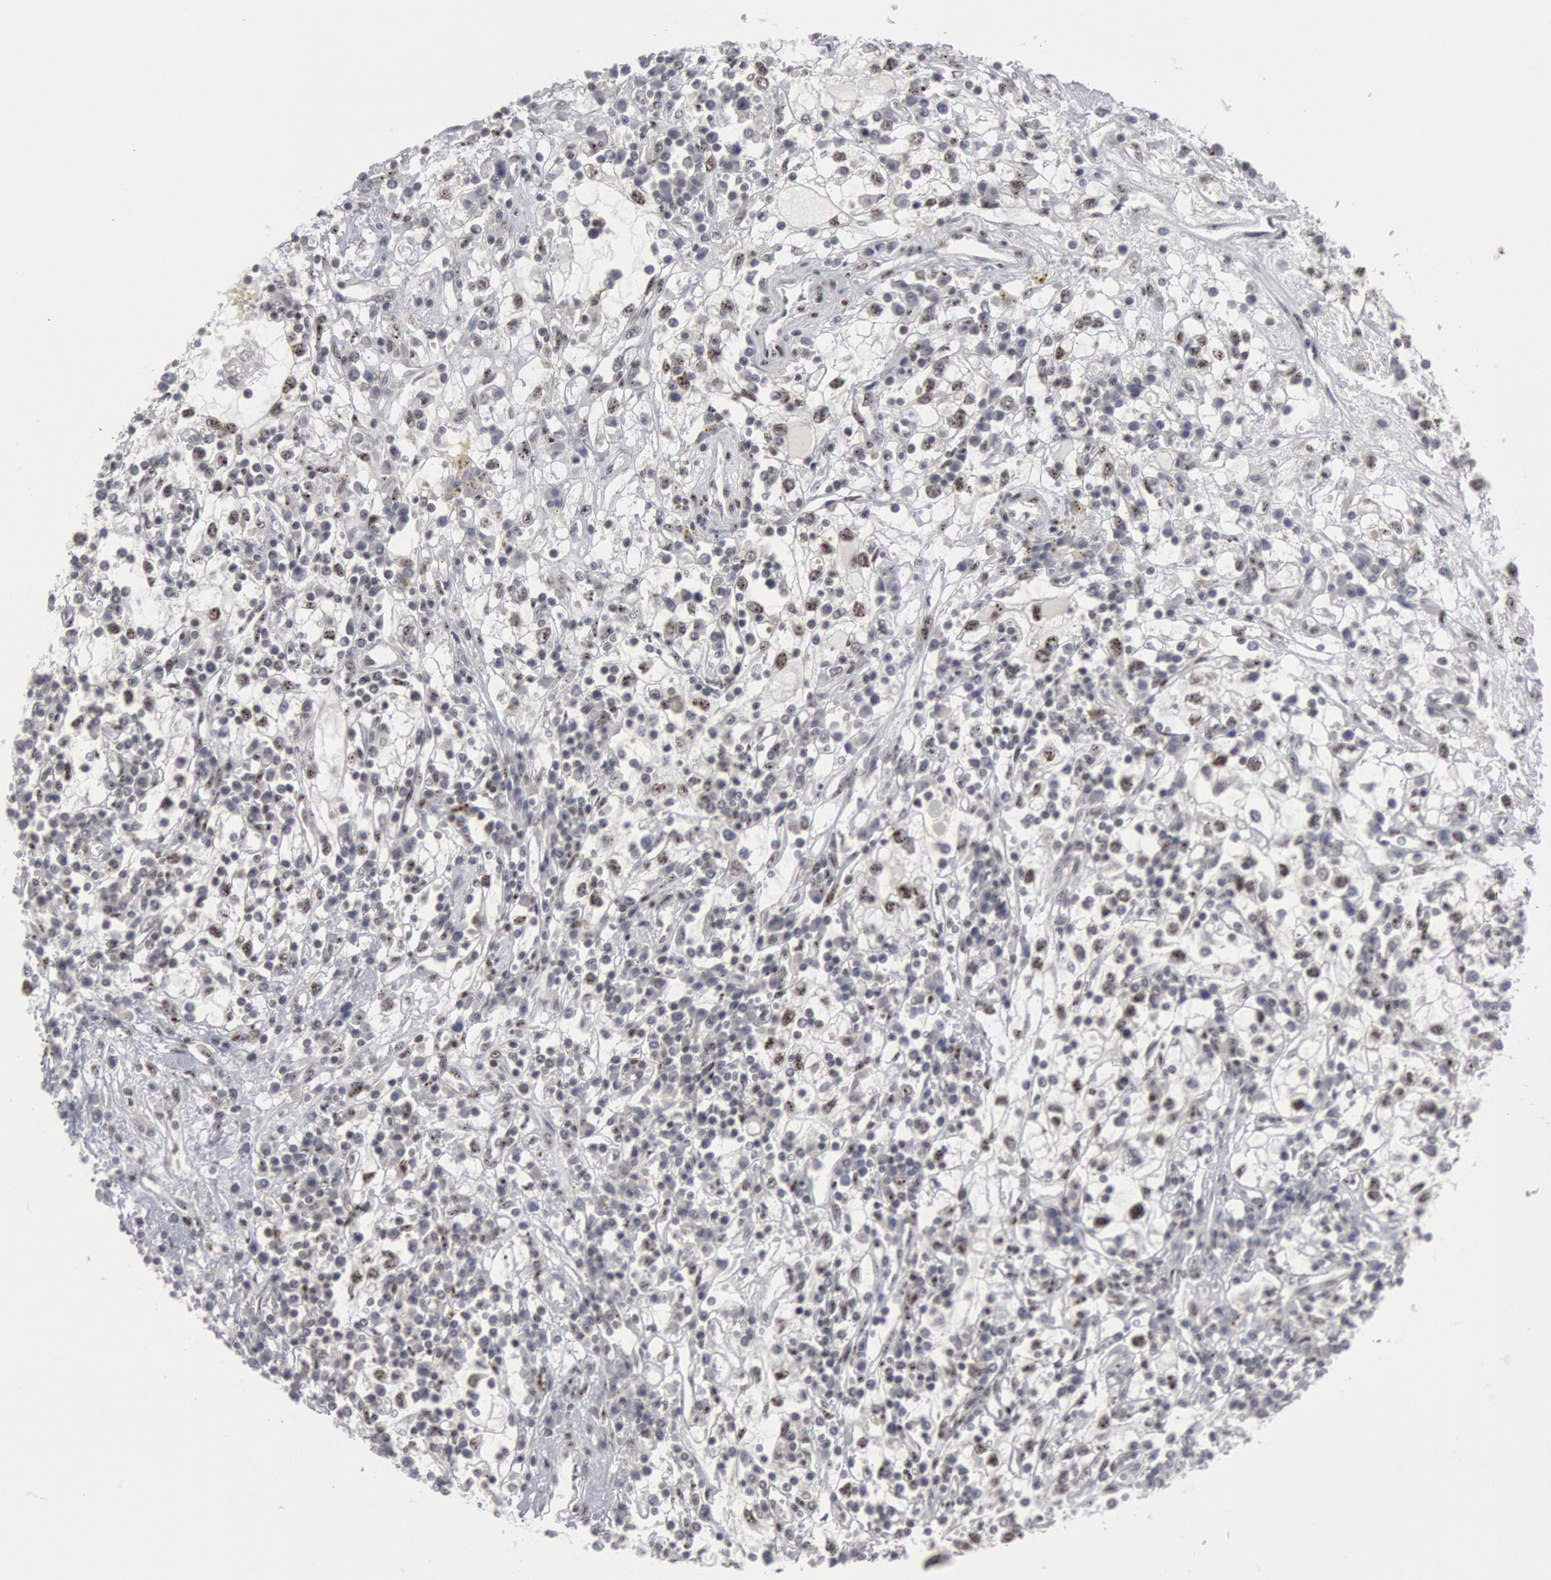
{"staining": {"intensity": "negative", "quantity": "none", "location": "none"}, "tissue": "renal cancer", "cell_type": "Tumor cells", "image_type": "cancer", "snomed": [{"axis": "morphology", "description": "Adenocarcinoma, NOS"}, {"axis": "topography", "description": "Kidney"}], "caption": "A high-resolution micrograph shows immunohistochemistry staining of renal adenocarcinoma, which demonstrates no significant positivity in tumor cells. (DAB IHC with hematoxylin counter stain).", "gene": "FOXO1", "patient": {"sex": "male", "age": 82}}